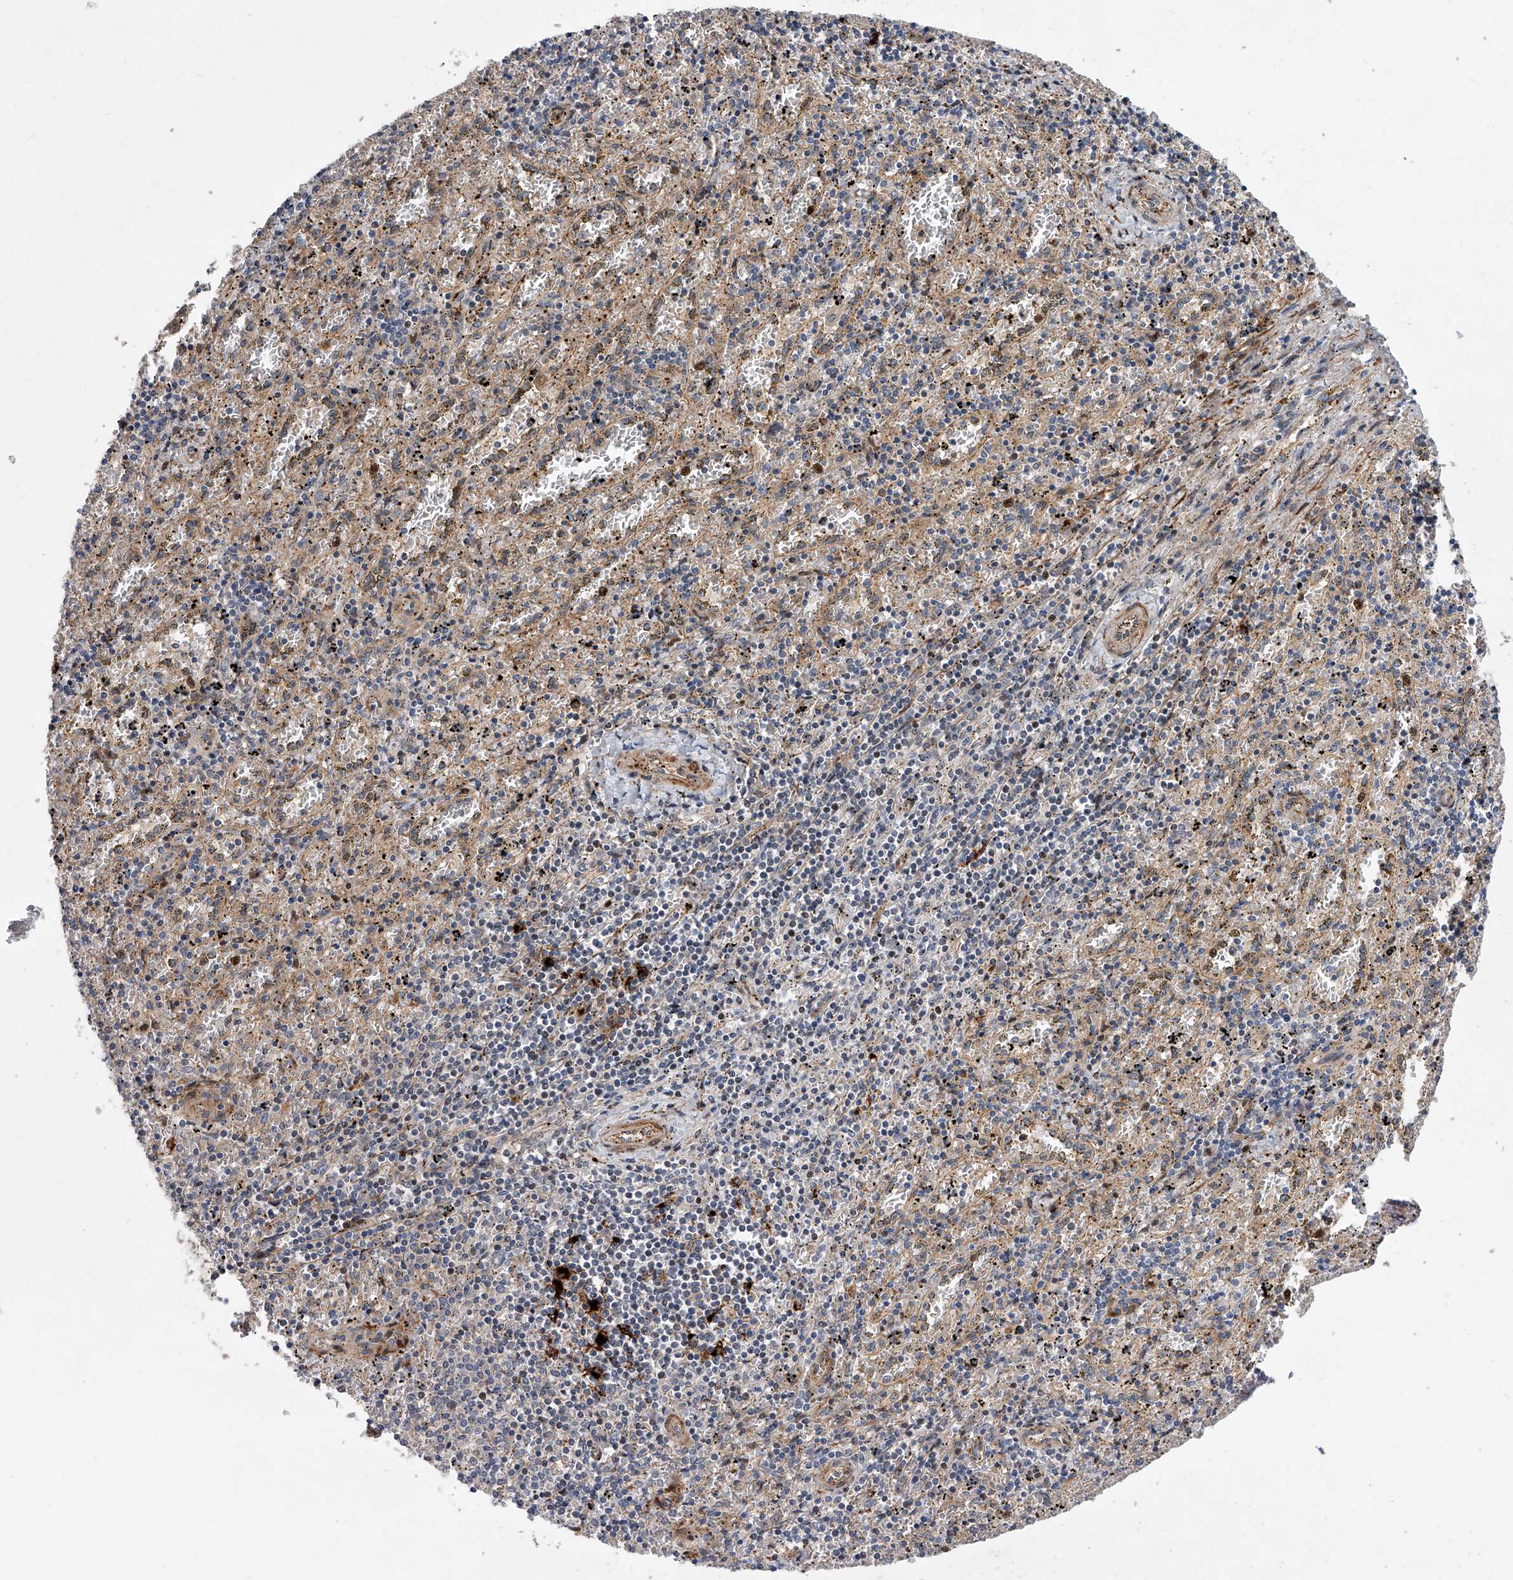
{"staining": {"intensity": "negative", "quantity": "none", "location": "none"}, "tissue": "spleen", "cell_type": "Cells in red pulp", "image_type": "normal", "snomed": [{"axis": "morphology", "description": "Normal tissue, NOS"}, {"axis": "topography", "description": "Spleen"}], "caption": "Cells in red pulp show no significant protein positivity in normal spleen. (Stains: DAB (3,3'-diaminobenzidine) IHC with hematoxylin counter stain, Microscopy: brightfield microscopy at high magnification).", "gene": "PDSS2", "patient": {"sex": "male", "age": 11}}